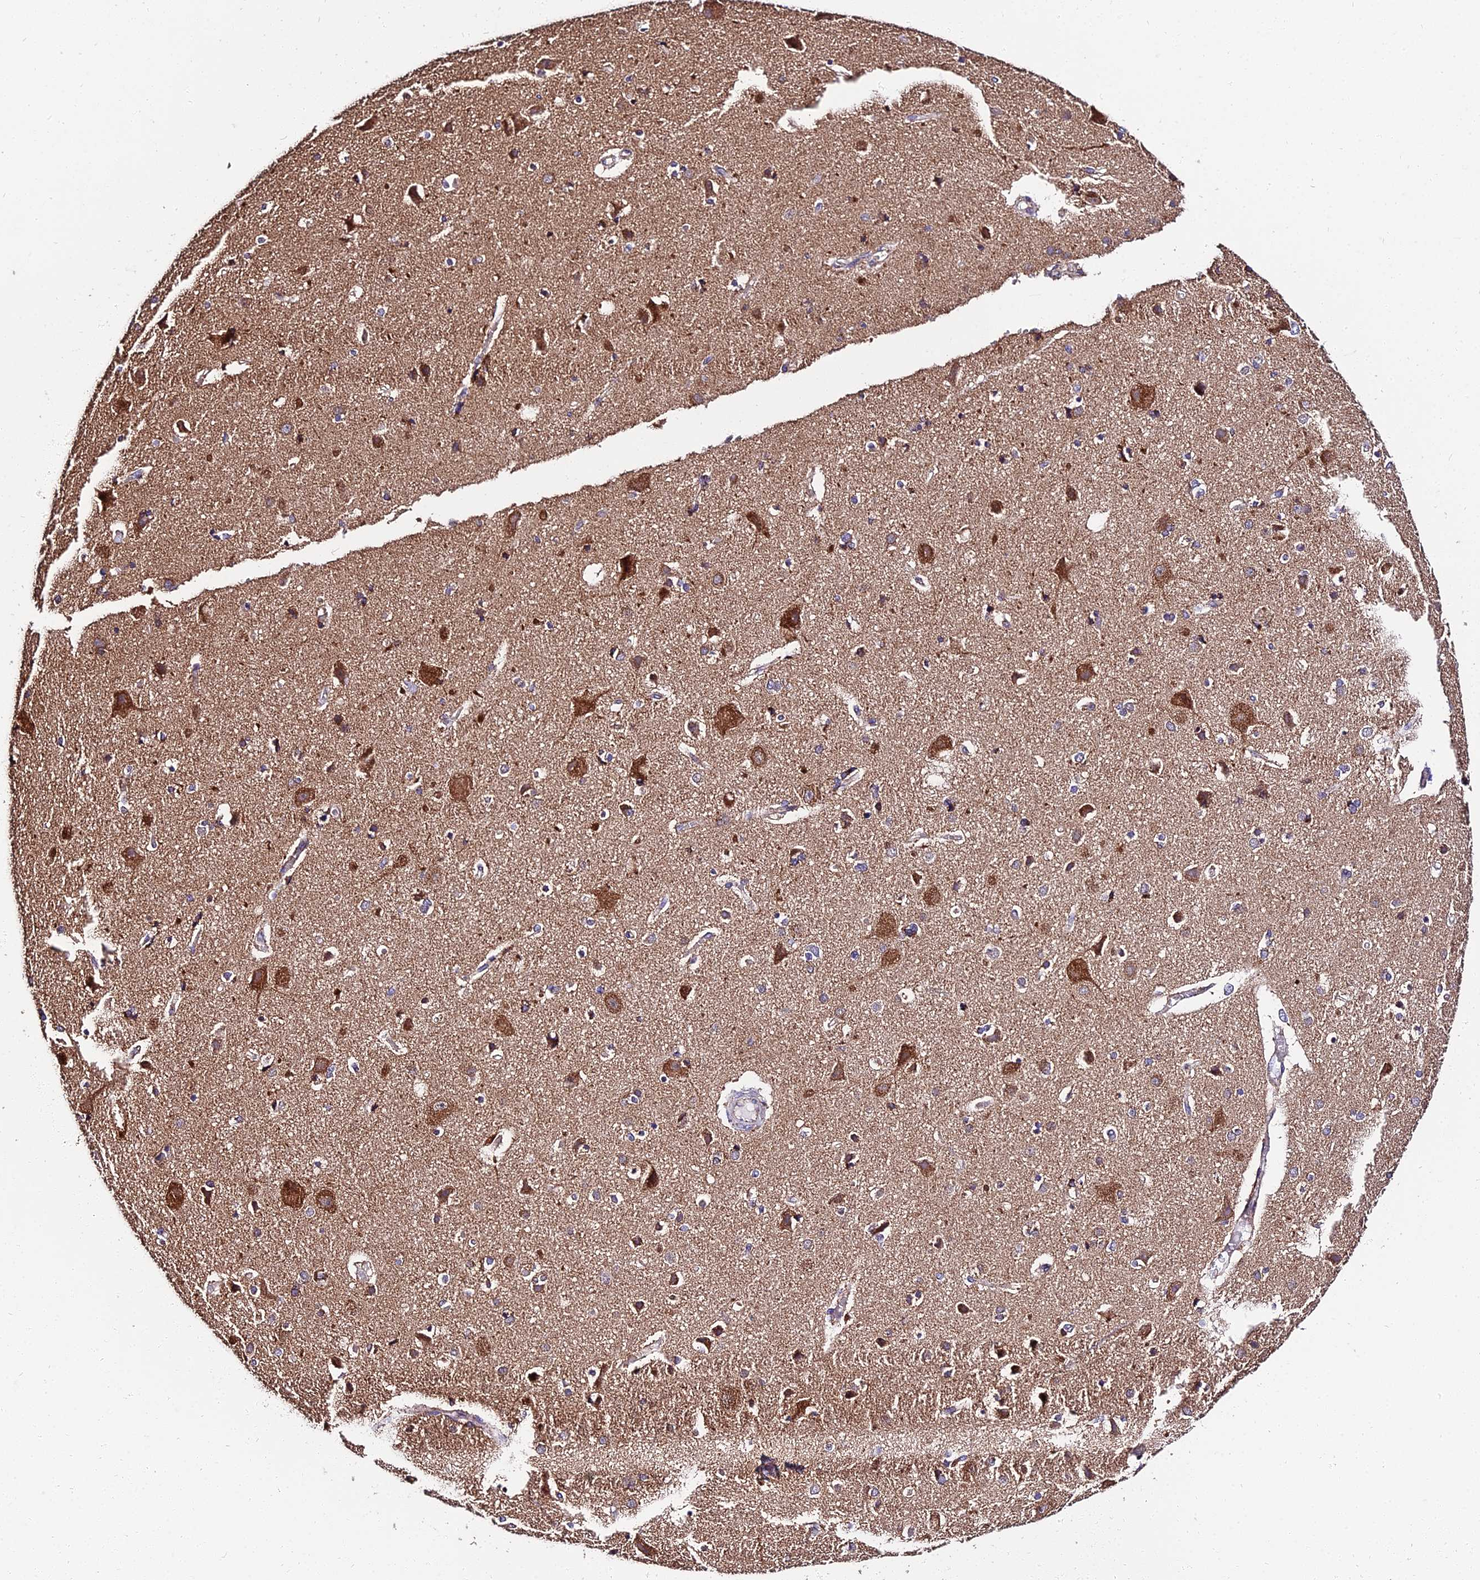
{"staining": {"intensity": "negative", "quantity": "none", "location": "none"}, "tissue": "cerebral cortex", "cell_type": "Endothelial cells", "image_type": "normal", "snomed": [{"axis": "morphology", "description": "Normal tissue, NOS"}, {"axis": "topography", "description": "Cerebral cortex"}], "caption": "Immunohistochemical staining of normal human cerebral cortex demonstrates no significant staining in endothelial cells.", "gene": "OCIAD1", "patient": {"sex": "female", "age": 54}}